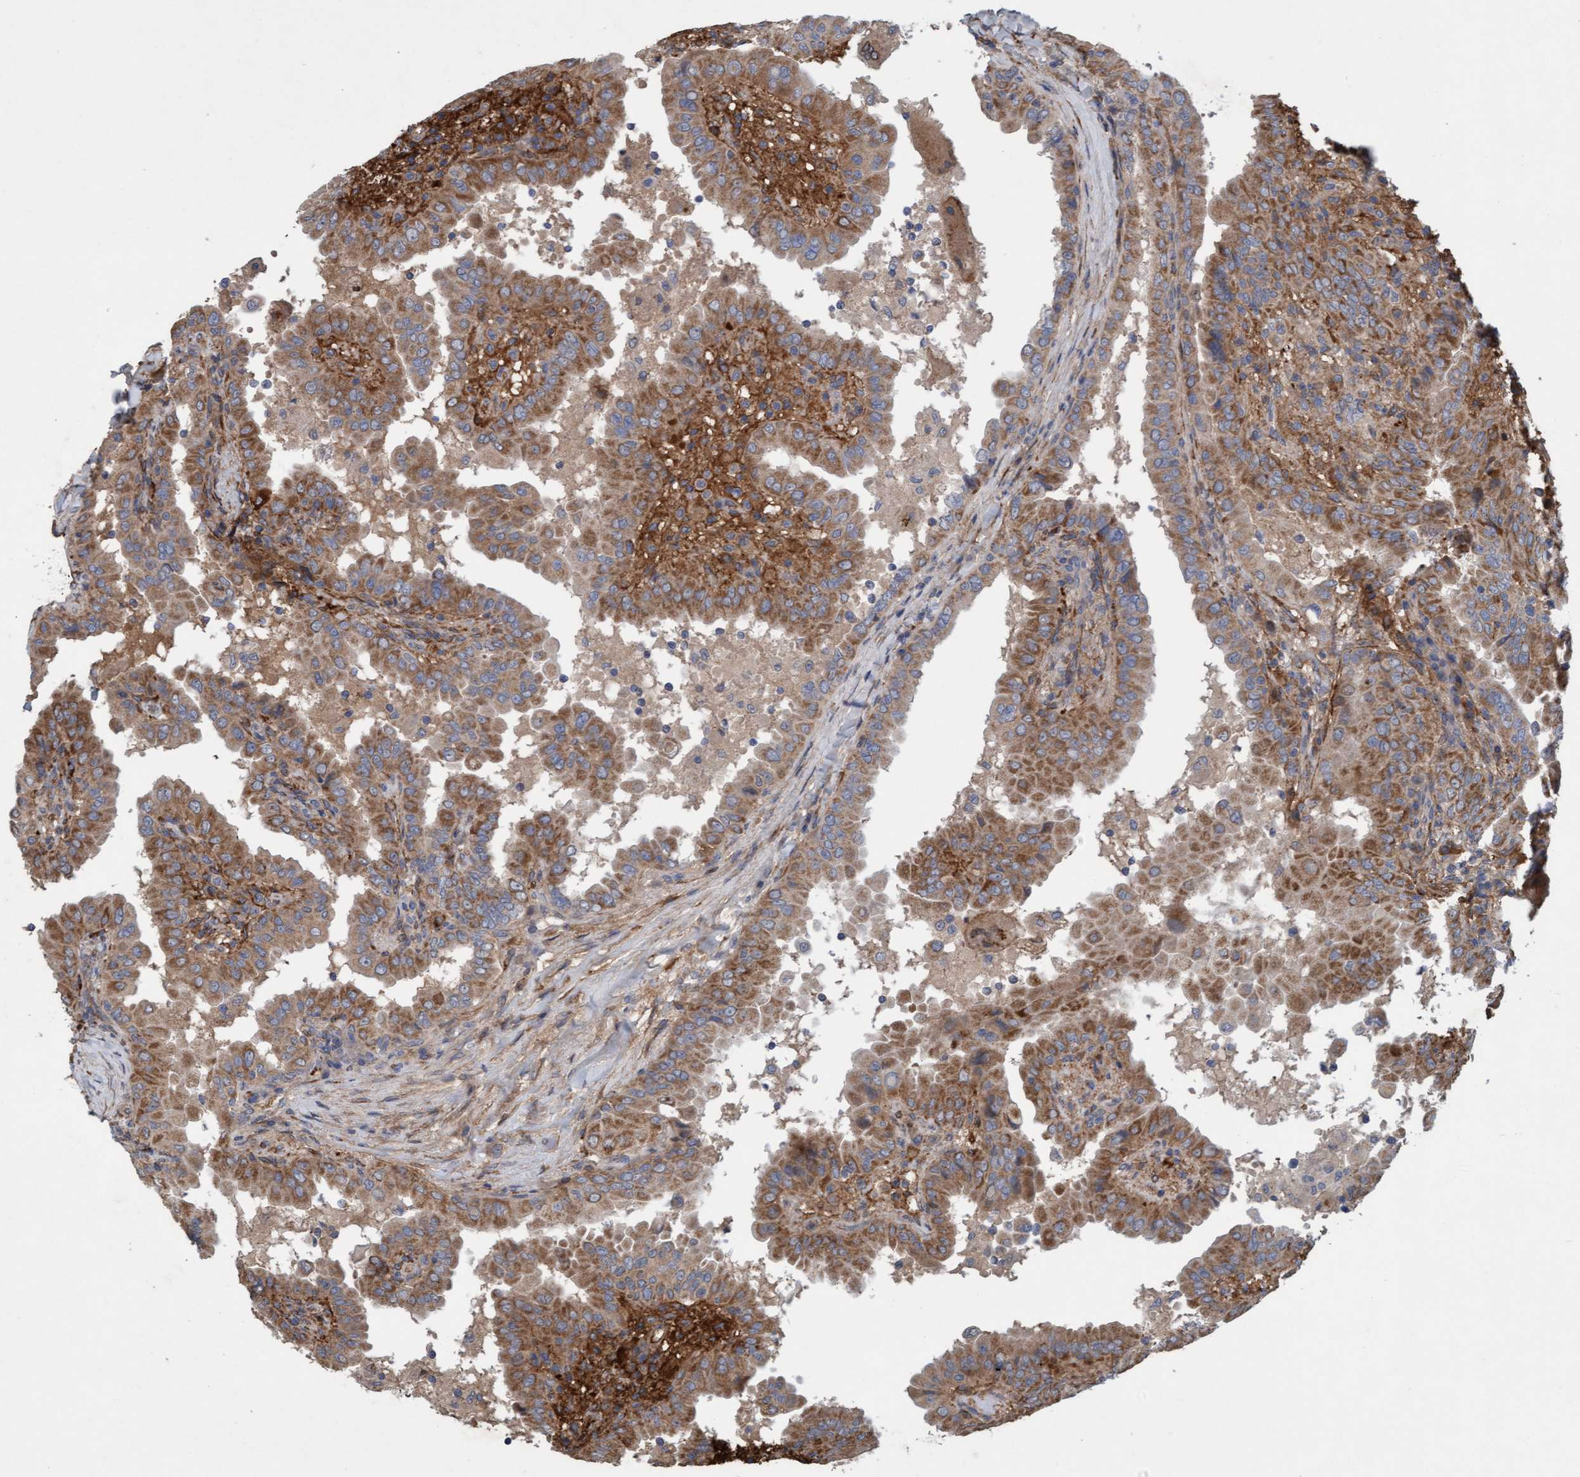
{"staining": {"intensity": "moderate", "quantity": ">75%", "location": "cytoplasmic/membranous"}, "tissue": "thyroid cancer", "cell_type": "Tumor cells", "image_type": "cancer", "snomed": [{"axis": "morphology", "description": "Papillary adenocarcinoma, NOS"}, {"axis": "topography", "description": "Thyroid gland"}], "caption": "Approximately >75% of tumor cells in papillary adenocarcinoma (thyroid) reveal moderate cytoplasmic/membranous protein positivity as visualized by brown immunohistochemical staining.", "gene": "DDHD2", "patient": {"sex": "male", "age": 33}}